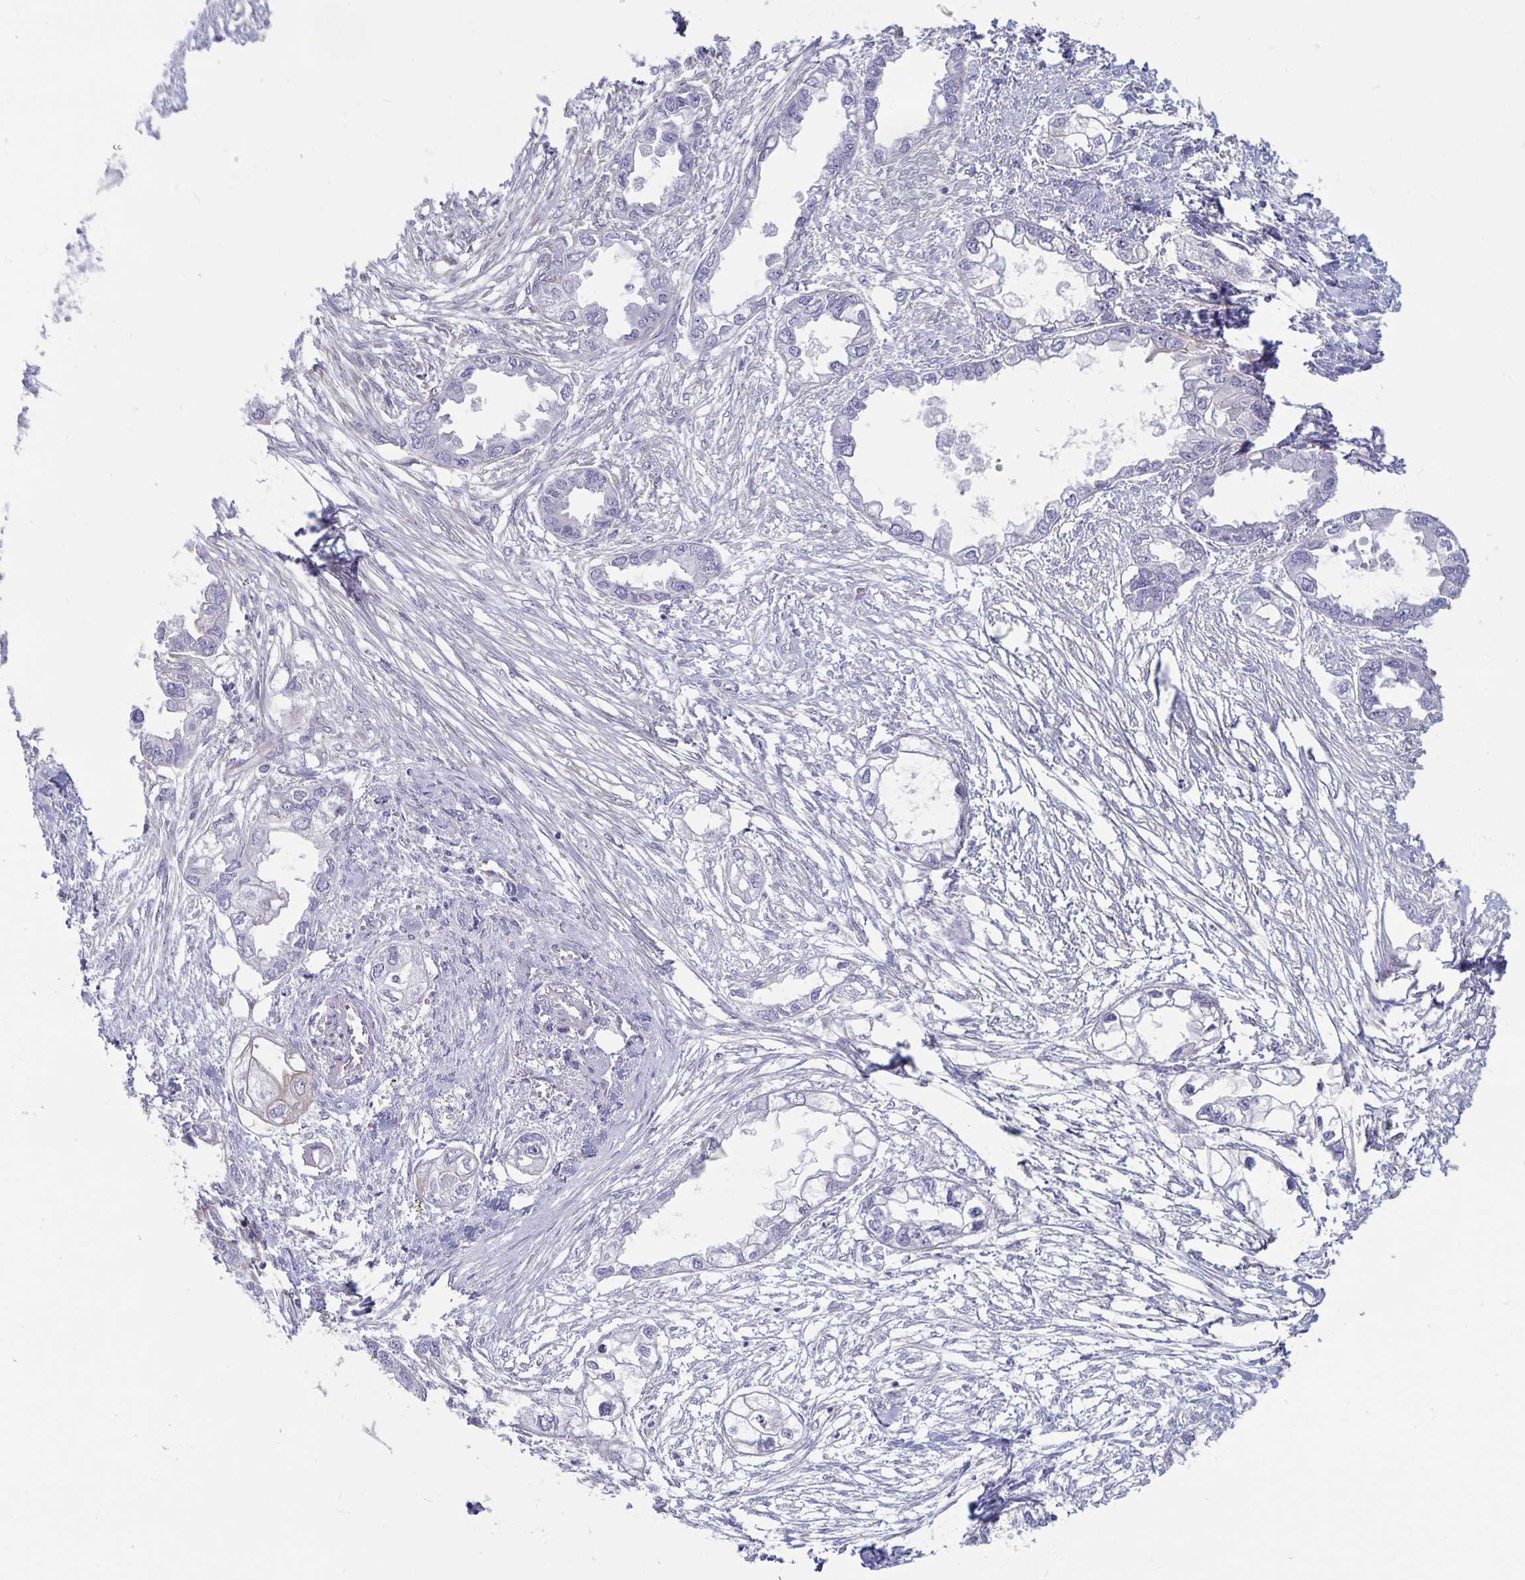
{"staining": {"intensity": "negative", "quantity": "none", "location": "none"}, "tissue": "endometrial cancer", "cell_type": "Tumor cells", "image_type": "cancer", "snomed": [{"axis": "morphology", "description": "Adenocarcinoma, NOS"}, {"axis": "morphology", "description": "Adenocarcinoma, metastatic, NOS"}, {"axis": "topography", "description": "Adipose tissue"}, {"axis": "topography", "description": "Endometrium"}], "caption": "Photomicrograph shows no significant protein positivity in tumor cells of endometrial metastatic adenocarcinoma. (DAB immunohistochemistry with hematoxylin counter stain).", "gene": "PLCB3", "patient": {"sex": "female", "age": 67}}